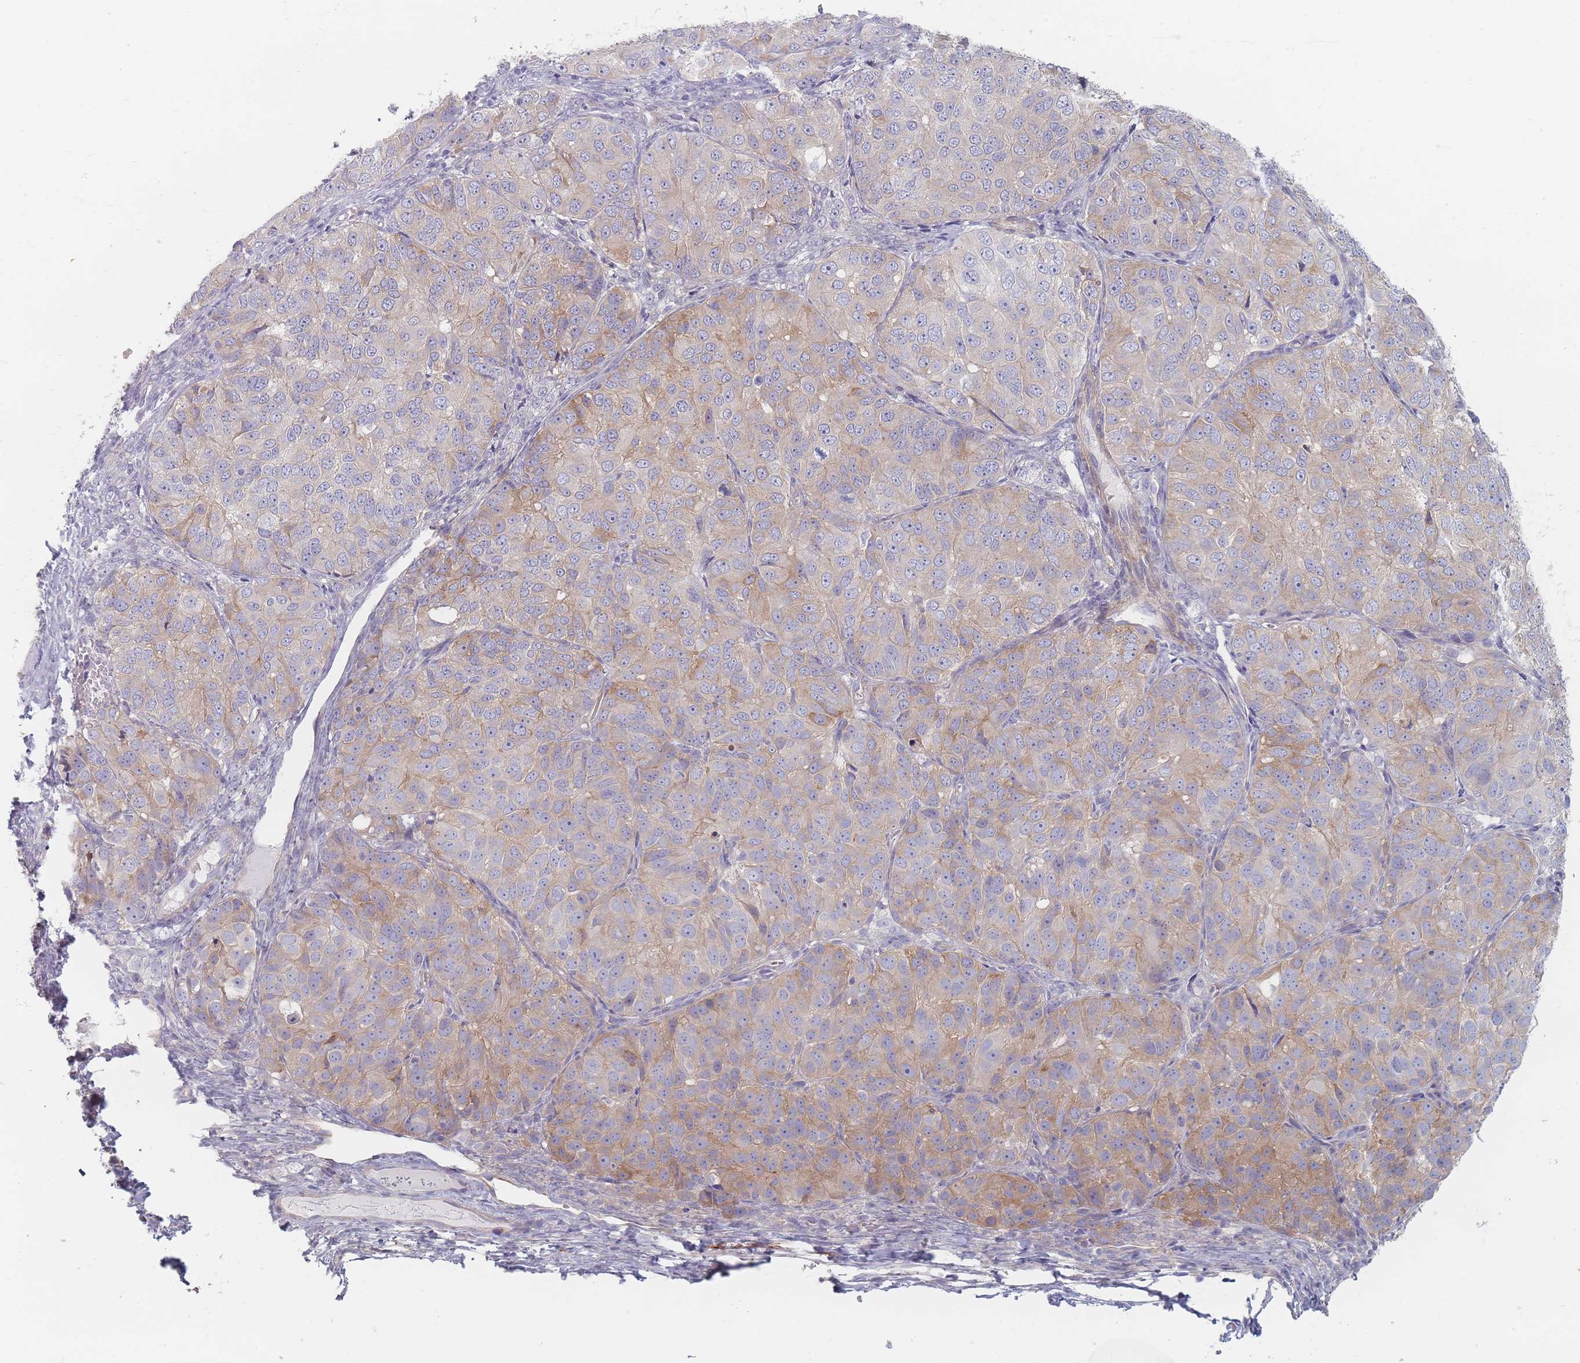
{"staining": {"intensity": "moderate", "quantity": "25%-75%", "location": "cytoplasmic/membranous"}, "tissue": "ovarian cancer", "cell_type": "Tumor cells", "image_type": "cancer", "snomed": [{"axis": "morphology", "description": "Carcinoma, endometroid"}, {"axis": "topography", "description": "Ovary"}], "caption": "Immunohistochemistry photomicrograph of neoplastic tissue: human endometroid carcinoma (ovarian) stained using immunohistochemistry (IHC) reveals medium levels of moderate protein expression localized specifically in the cytoplasmic/membranous of tumor cells, appearing as a cytoplasmic/membranous brown color.", "gene": "ERBIN", "patient": {"sex": "female", "age": 51}}